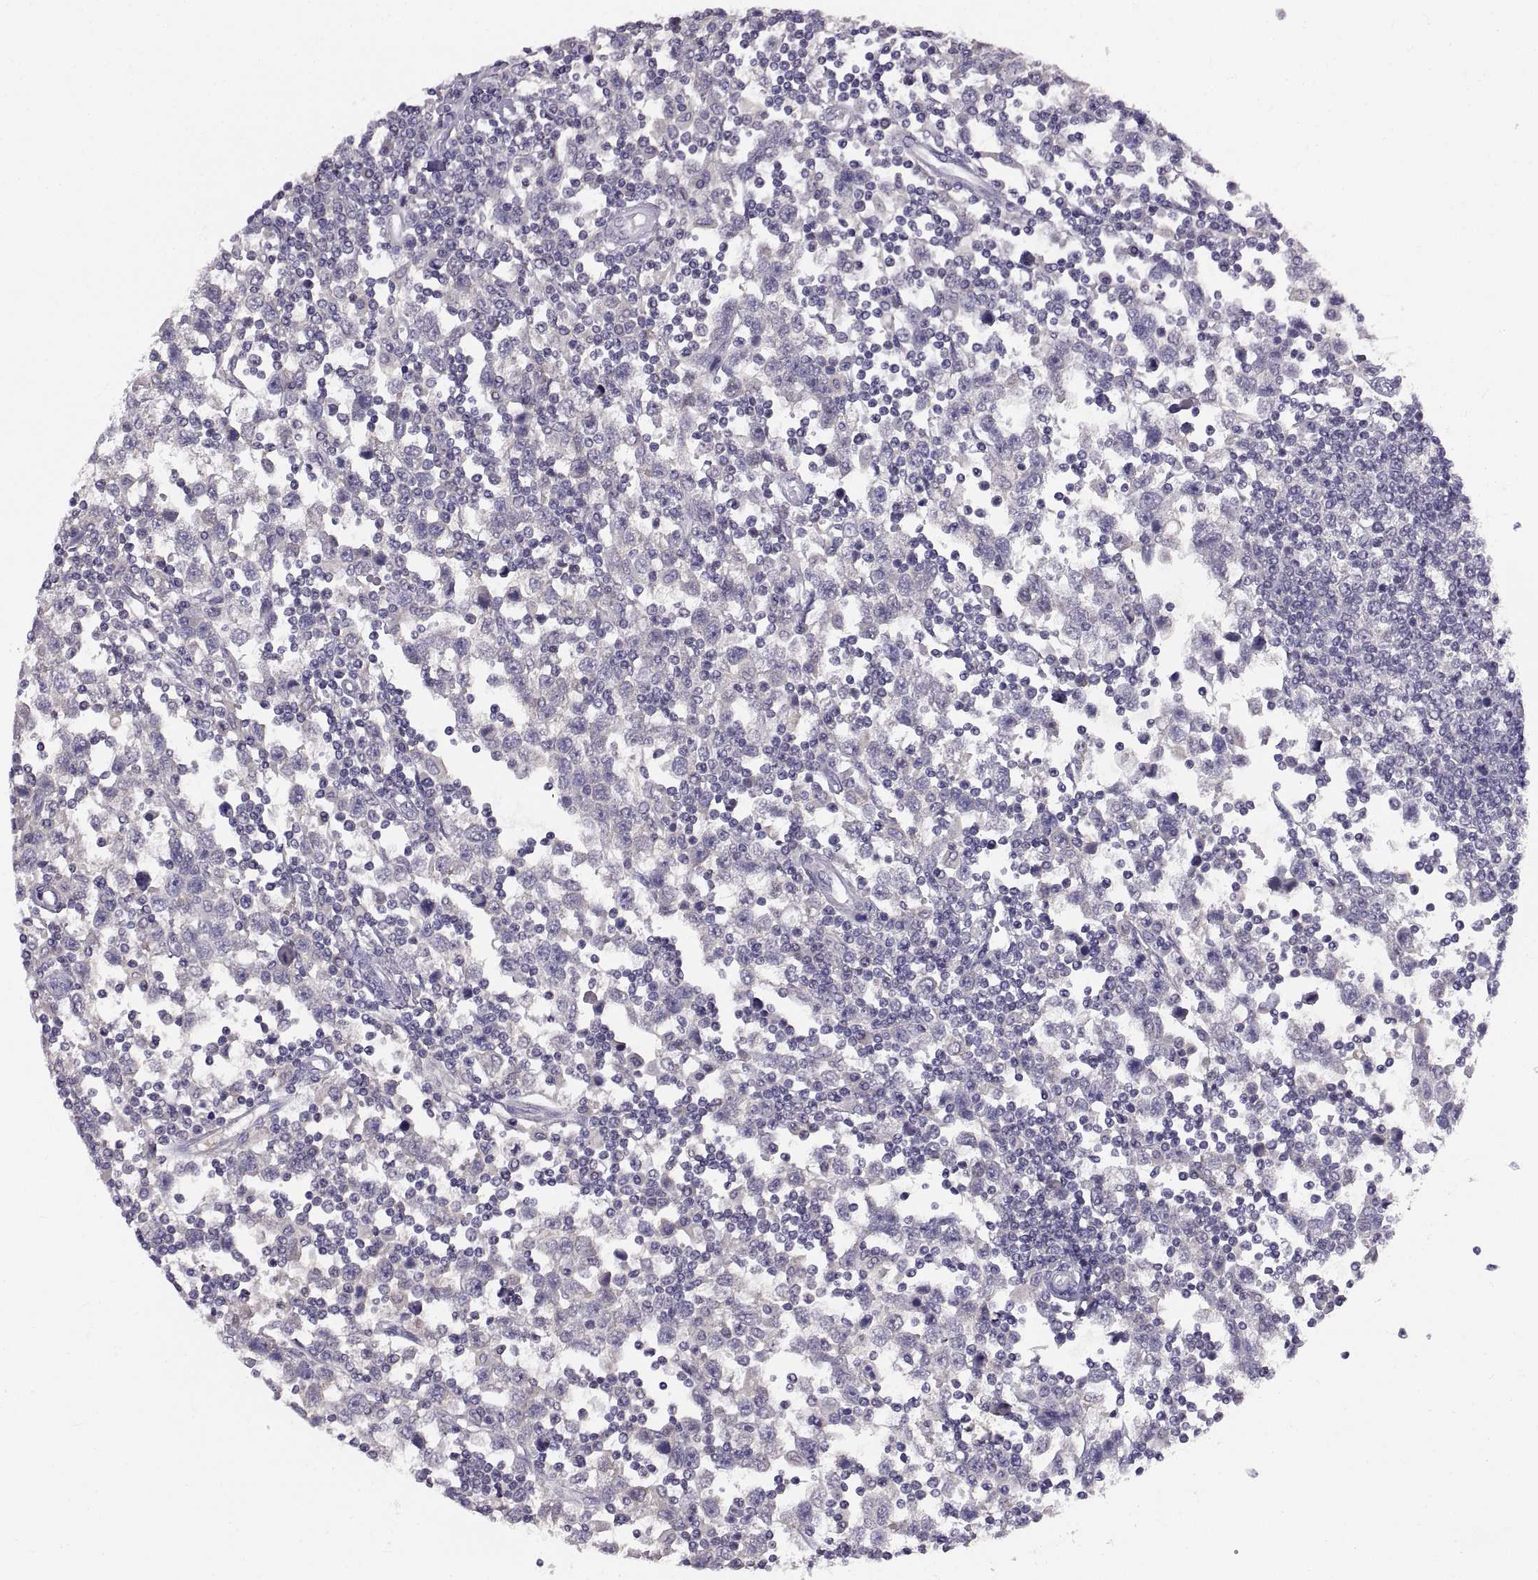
{"staining": {"intensity": "negative", "quantity": "none", "location": "none"}, "tissue": "testis cancer", "cell_type": "Tumor cells", "image_type": "cancer", "snomed": [{"axis": "morphology", "description": "Seminoma, NOS"}, {"axis": "topography", "description": "Testis"}], "caption": "DAB immunohistochemical staining of testis seminoma demonstrates no significant staining in tumor cells. Nuclei are stained in blue.", "gene": "ADAM32", "patient": {"sex": "male", "age": 34}}